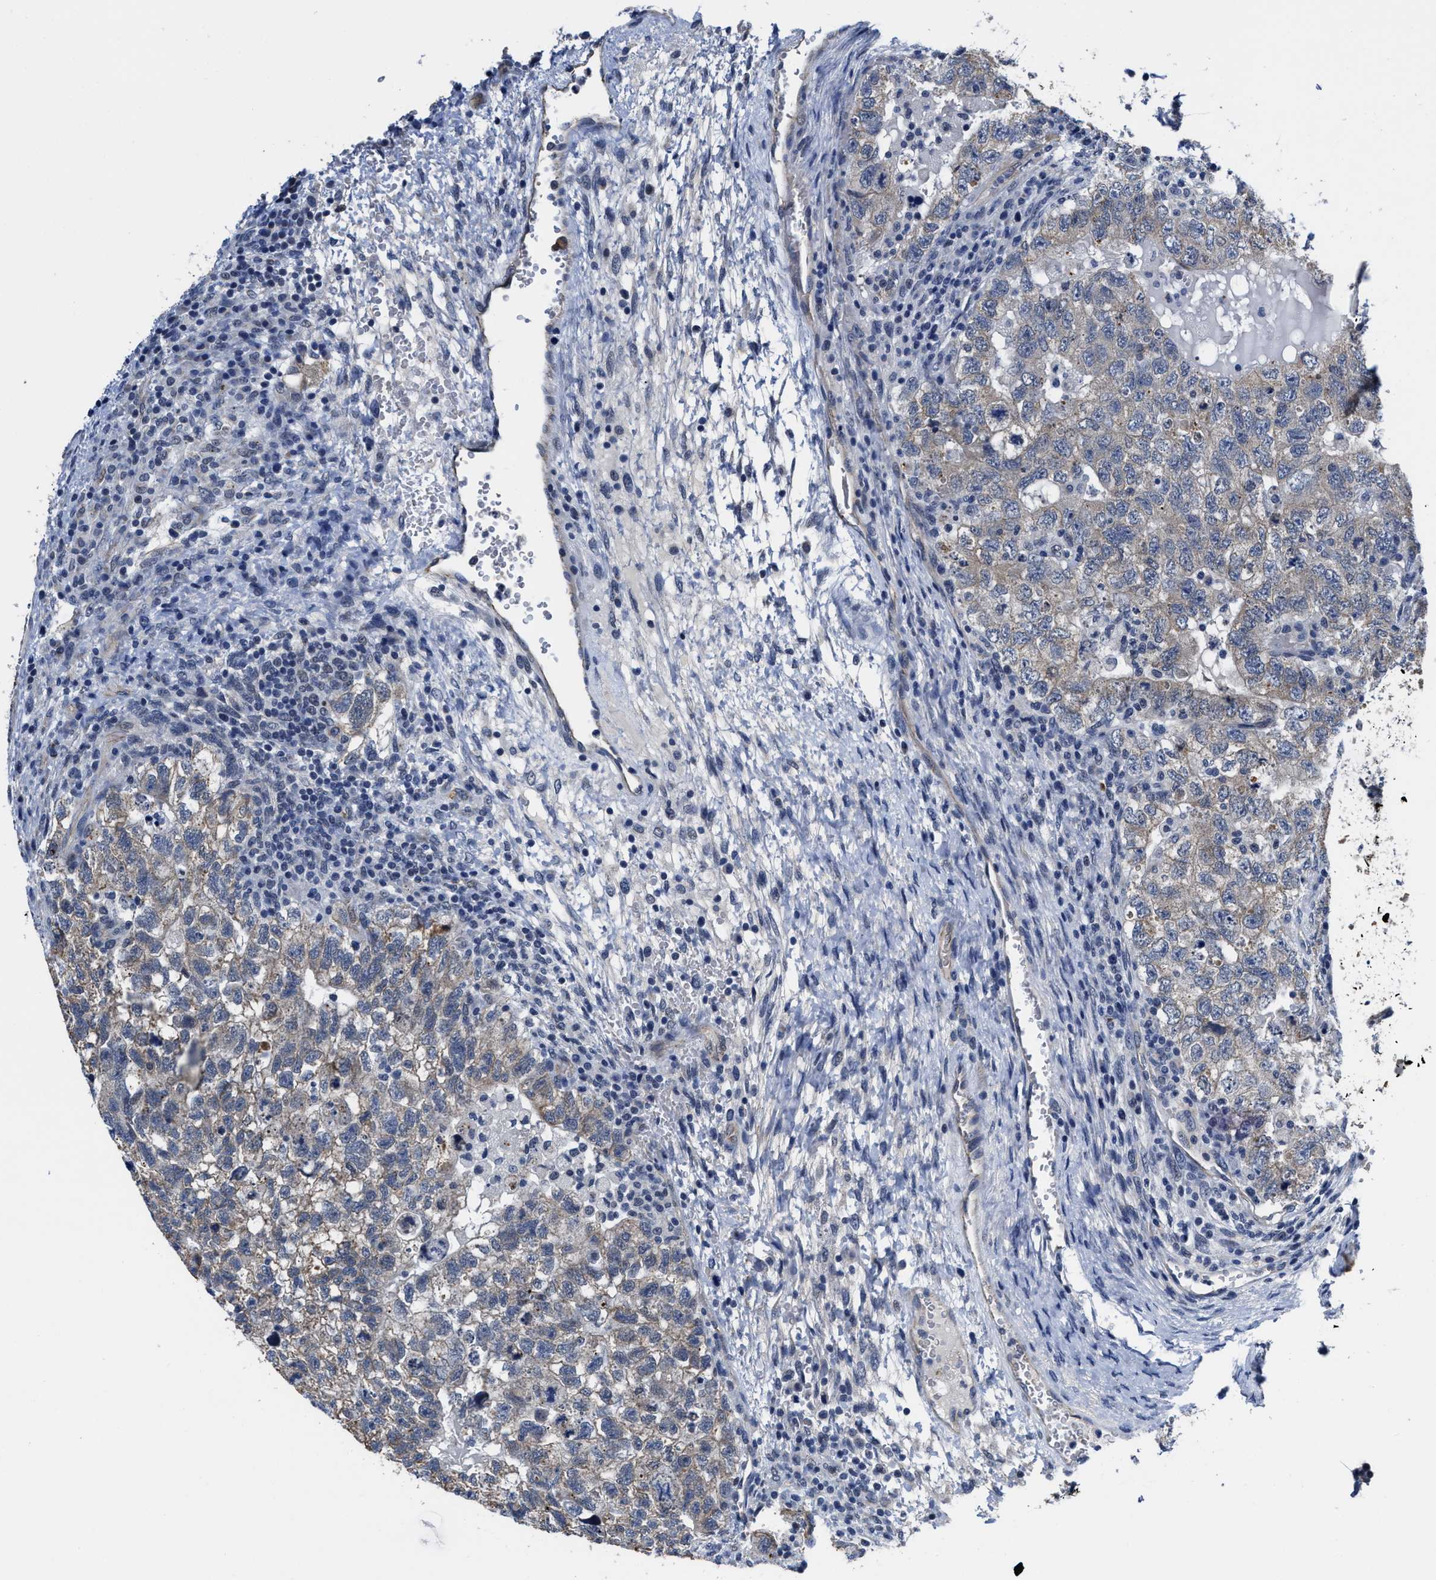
{"staining": {"intensity": "weak", "quantity": ">75%", "location": "cytoplasmic/membranous"}, "tissue": "testis cancer", "cell_type": "Tumor cells", "image_type": "cancer", "snomed": [{"axis": "morphology", "description": "Carcinoma, Embryonal, NOS"}, {"axis": "topography", "description": "Testis"}], "caption": "Testis cancer (embryonal carcinoma) was stained to show a protein in brown. There is low levels of weak cytoplasmic/membranous positivity in approximately >75% of tumor cells.", "gene": "GHITM", "patient": {"sex": "male", "age": 36}}